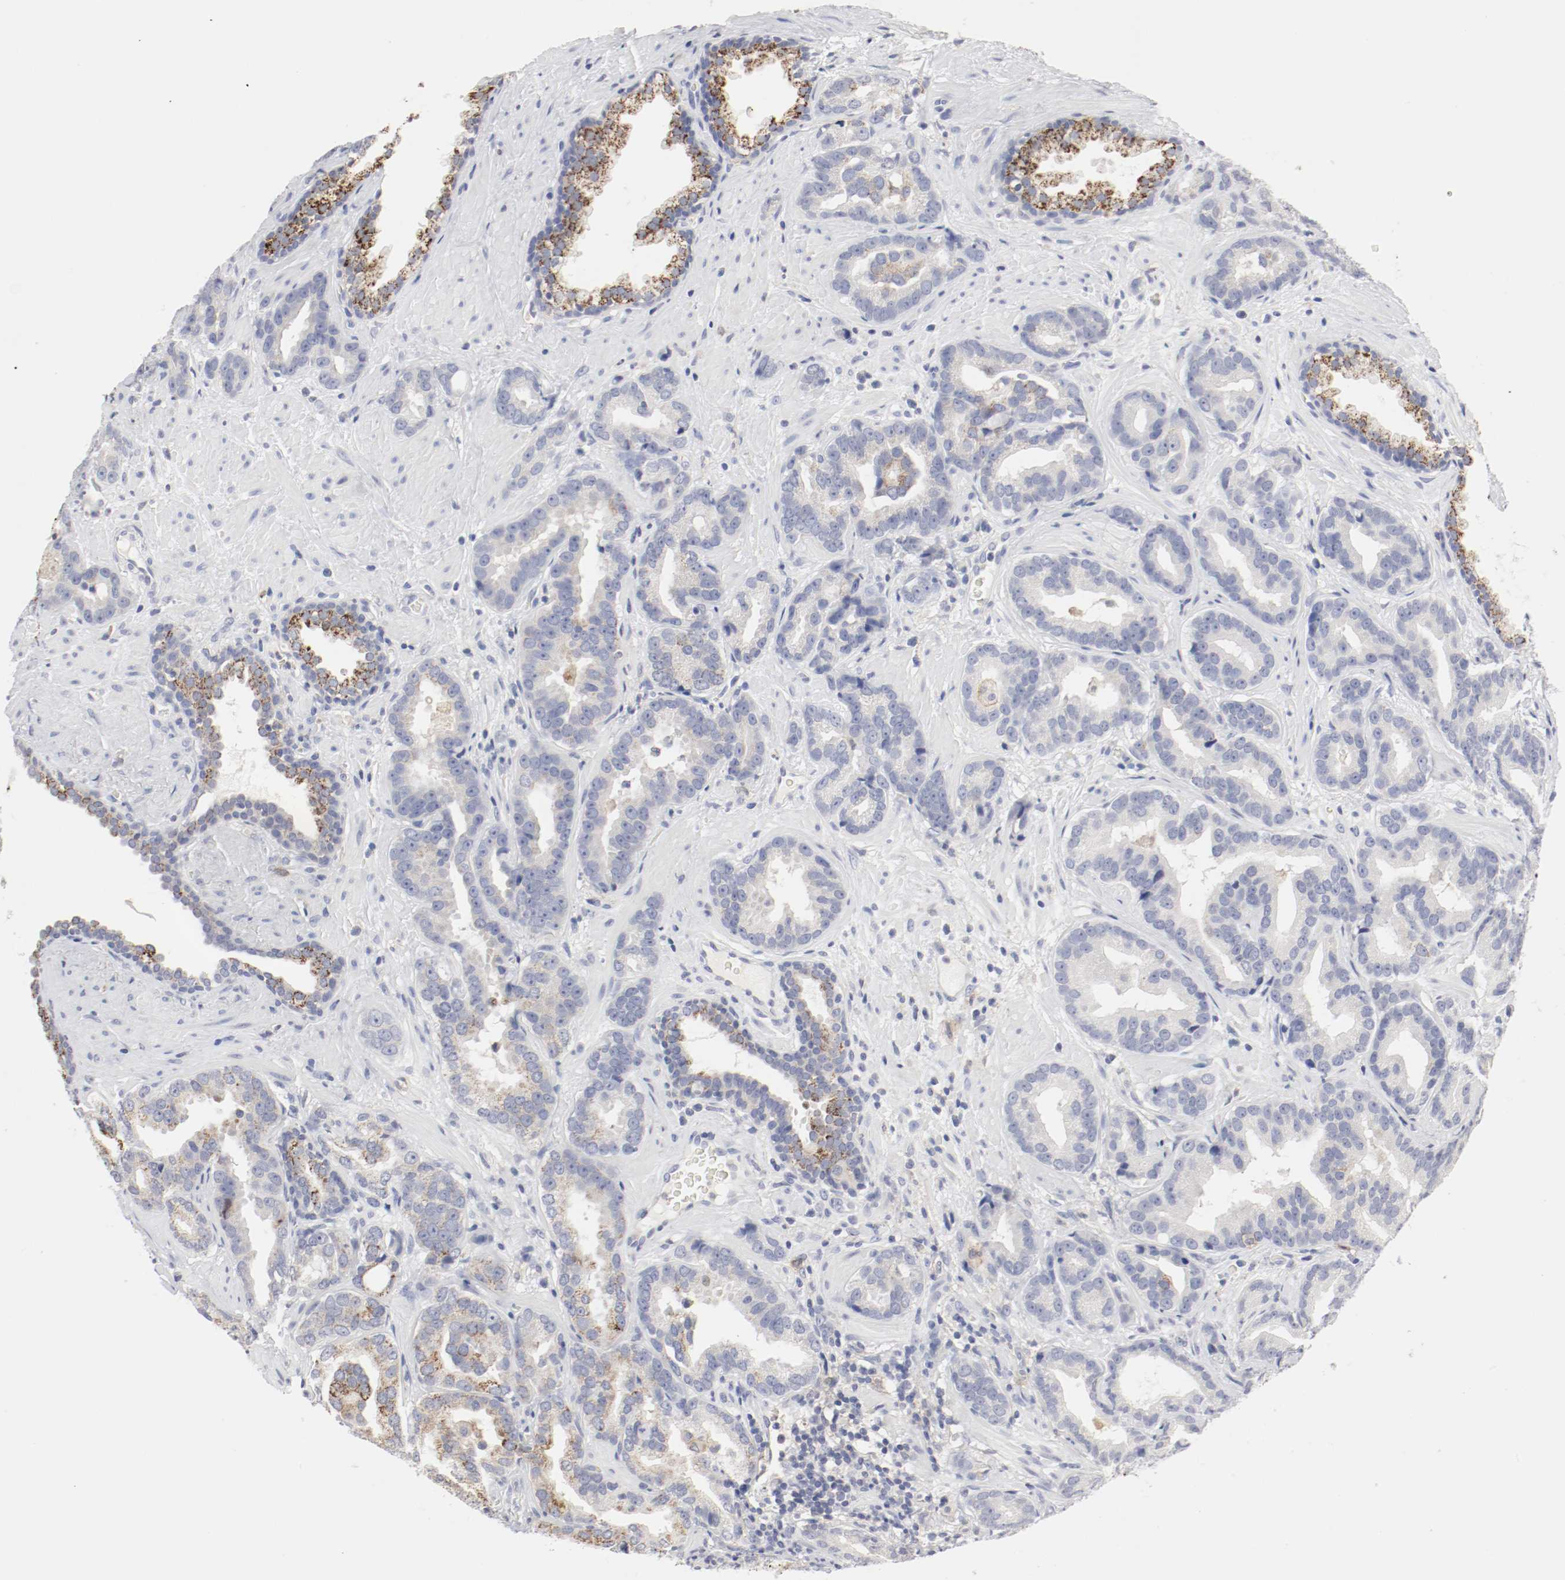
{"staining": {"intensity": "moderate", "quantity": "25%-75%", "location": "cytoplasmic/membranous"}, "tissue": "prostate cancer", "cell_type": "Tumor cells", "image_type": "cancer", "snomed": [{"axis": "morphology", "description": "Adenocarcinoma, Low grade"}, {"axis": "topography", "description": "Prostate"}], "caption": "Protein expression analysis of adenocarcinoma (low-grade) (prostate) shows moderate cytoplasmic/membranous positivity in about 25%-75% of tumor cells. The protein of interest is shown in brown color, while the nuclei are stained blue.", "gene": "ITGAX", "patient": {"sex": "male", "age": 59}}